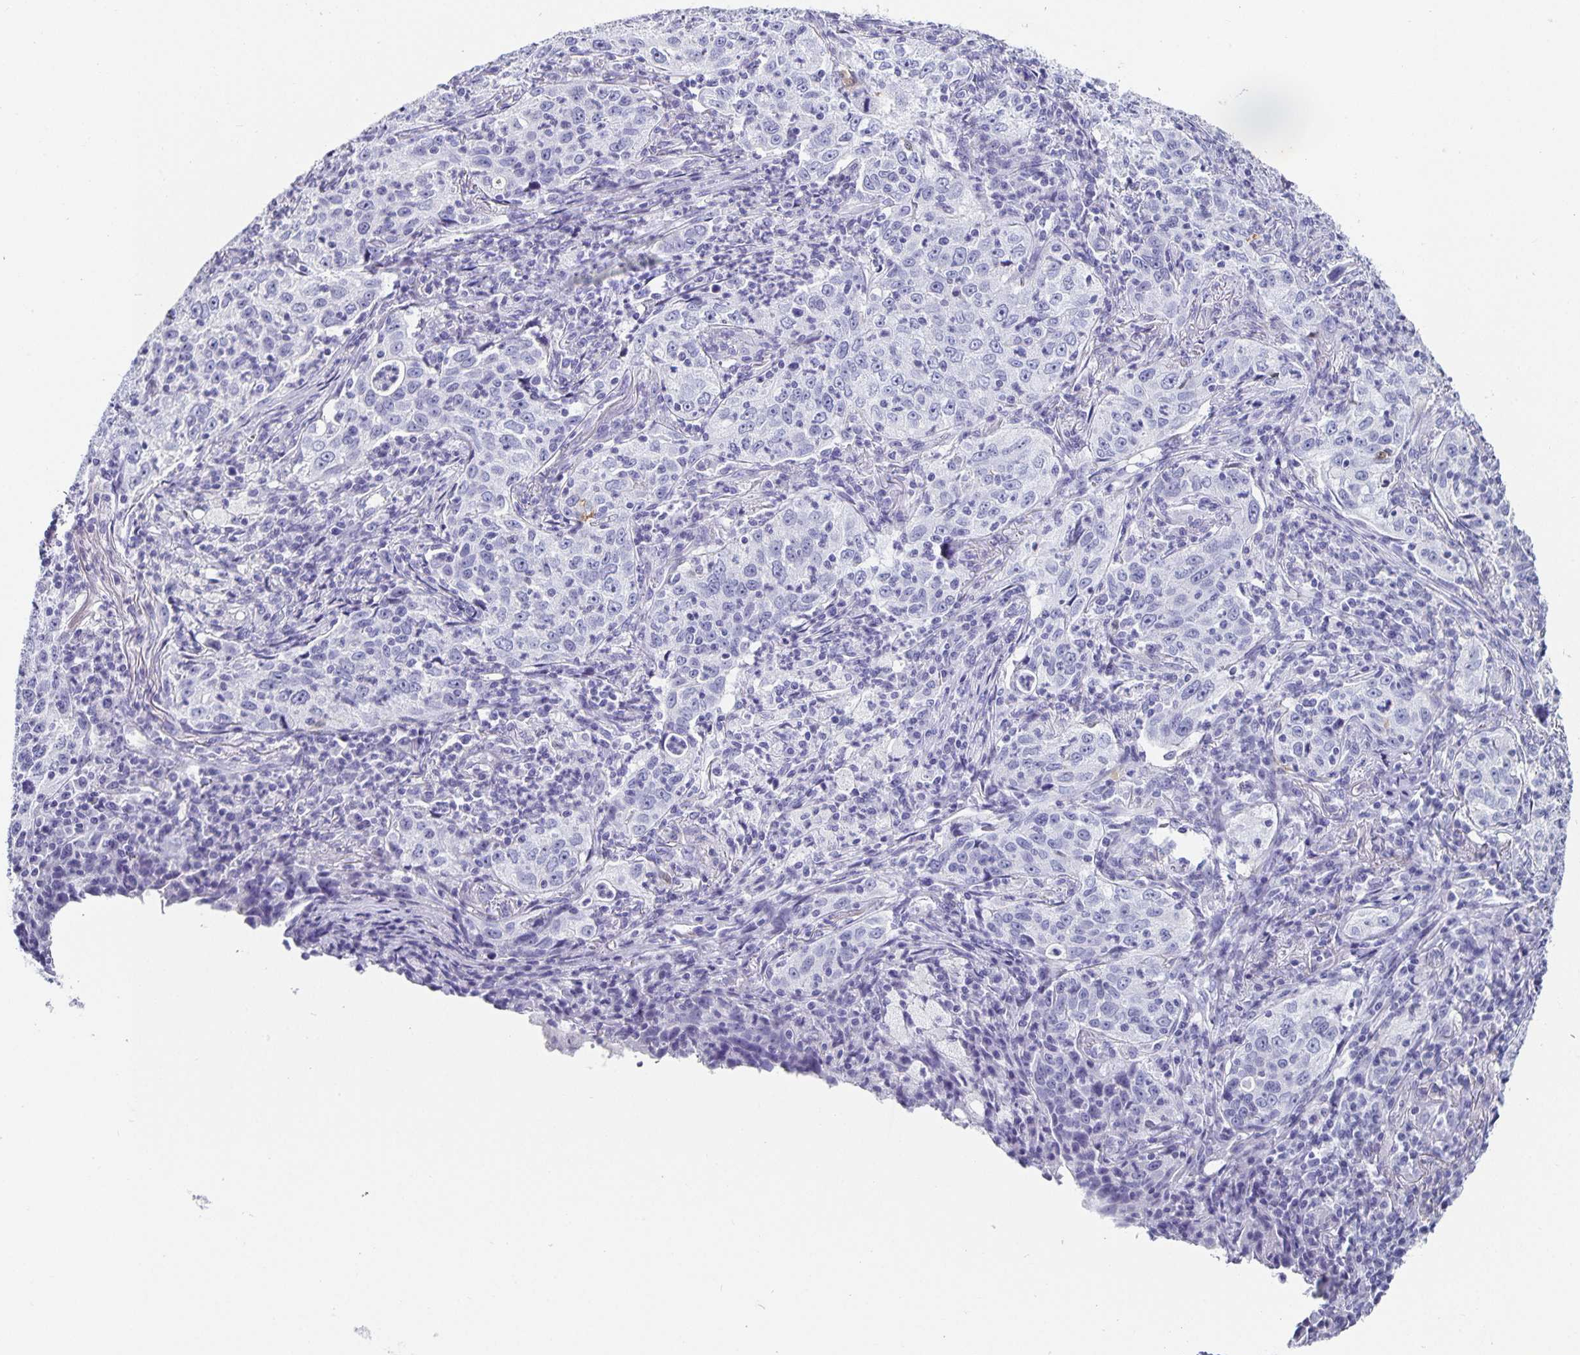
{"staining": {"intensity": "negative", "quantity": "none", "location": "none"}, "tissue": "lung cancer", "cell_type": "Tumor cells", "image_type": "cancer", "snomed": [{"axis": "morphology", "description": "Squamous cell carcinoma, NOS"}, {"axis": "topography", "description": "Lung"}], "caption": "This is an IHC histopathology image of human lung cancer (squamous cell carcinoma). There is no positivity in tumor cells.", "gene": "CHGA", "patient": {"sex": "male", "age": 71}}